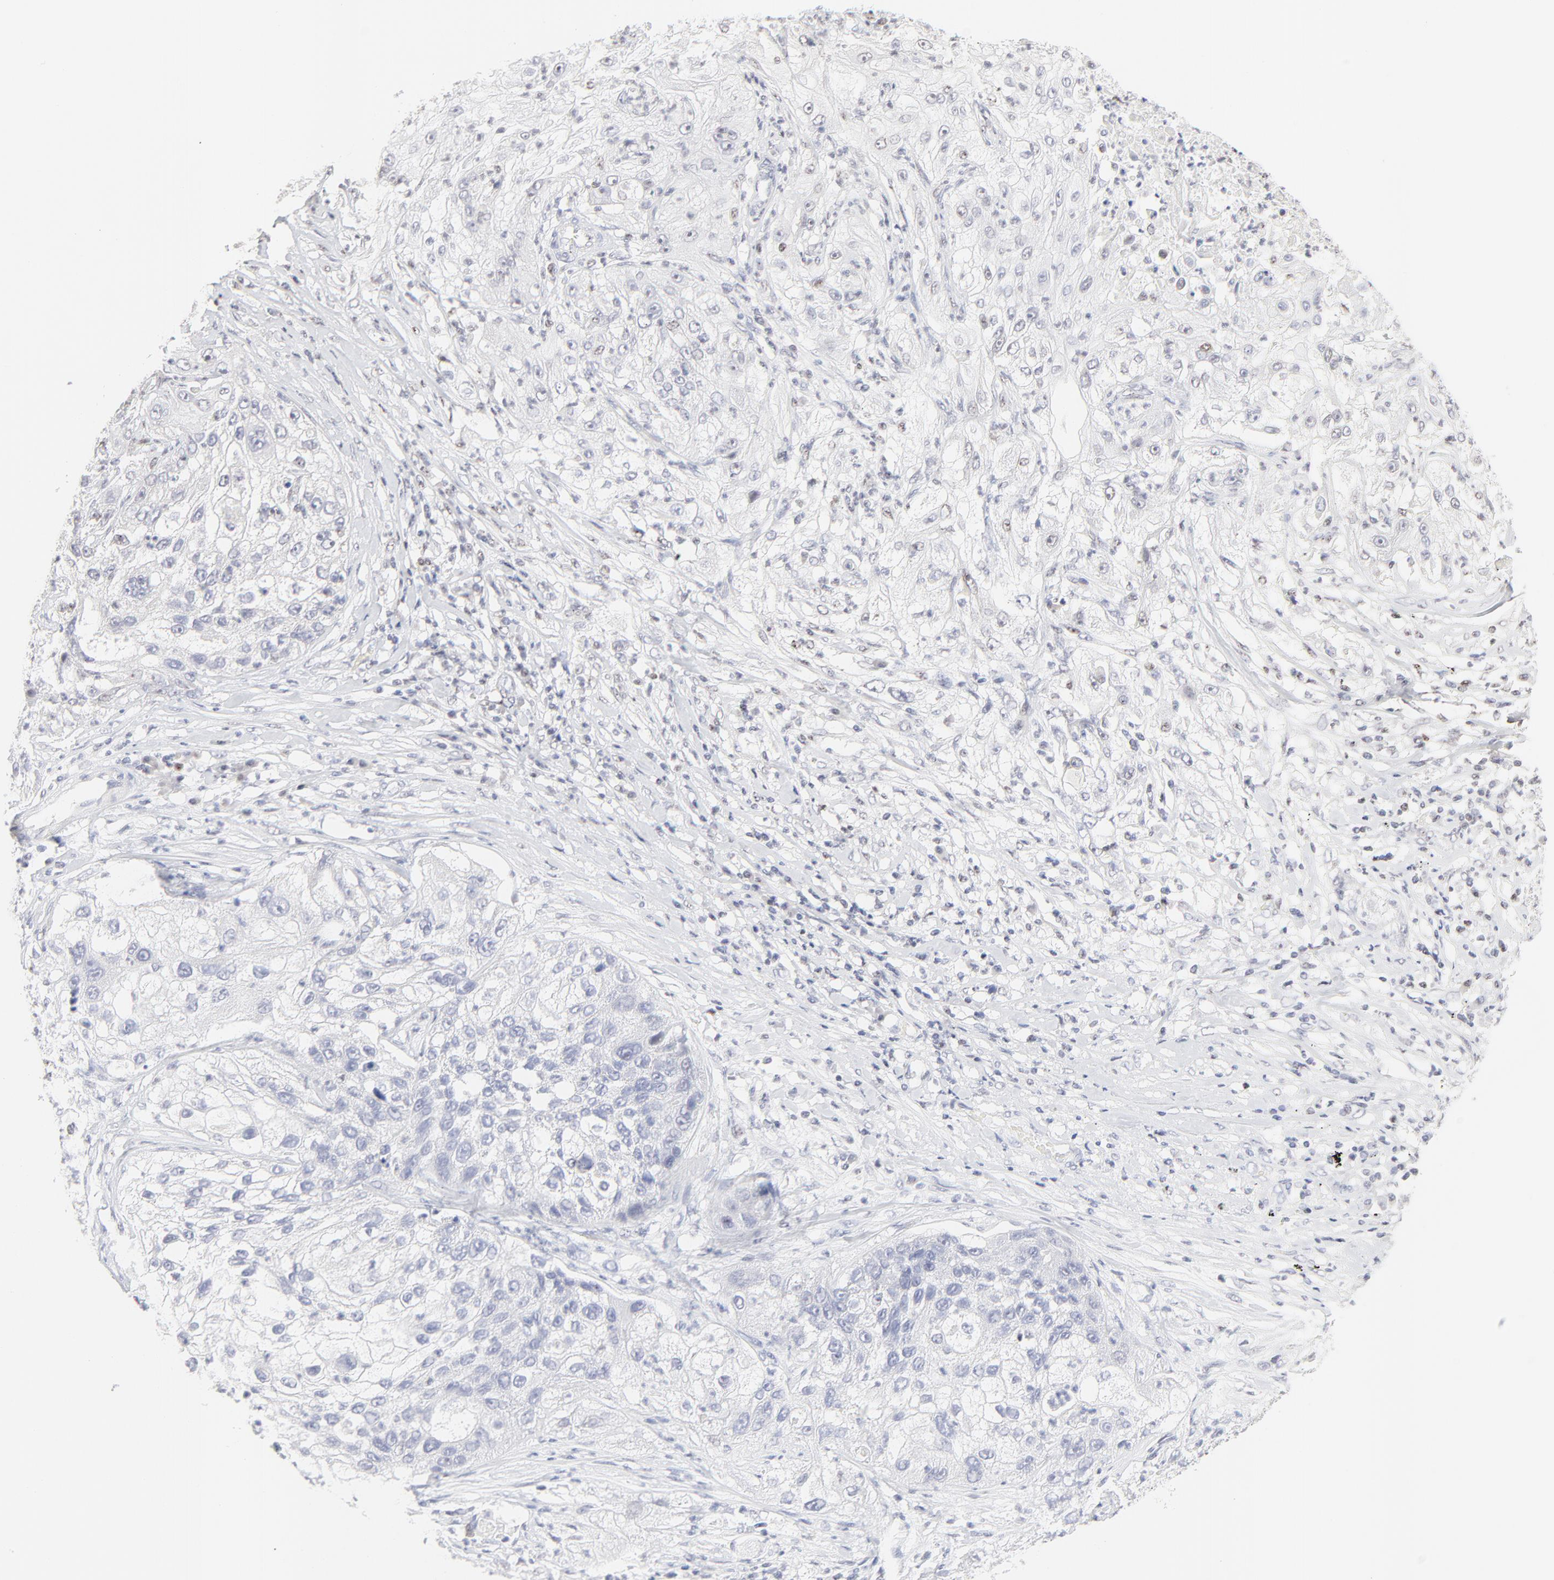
{"staining": {"intensity": "negative", "quantity": "none", "location": "none"}, "tissue": "lung cancer", "cell_type": "Tumor cells", "image_type": "cancer", "snomed": [{"axis": "morphology", "description": "Inflammation, NOS"}, {"axis": "morphology", "description": "Squamous cell carcinoma, NOS"}, {"axis": "topography", "description": "Lymph node"}, {"axis": "topography", "description": "Soft tissue"}, {"axis": "topography", "description": "Lung"}], "caption": "A photomicrograph of squamous cell carcinoma (lung) stained for a protein reveals no brown staining in tumor cells.", "gene": "NFIL3", "patient": {"sex": "male", "age": 66}}